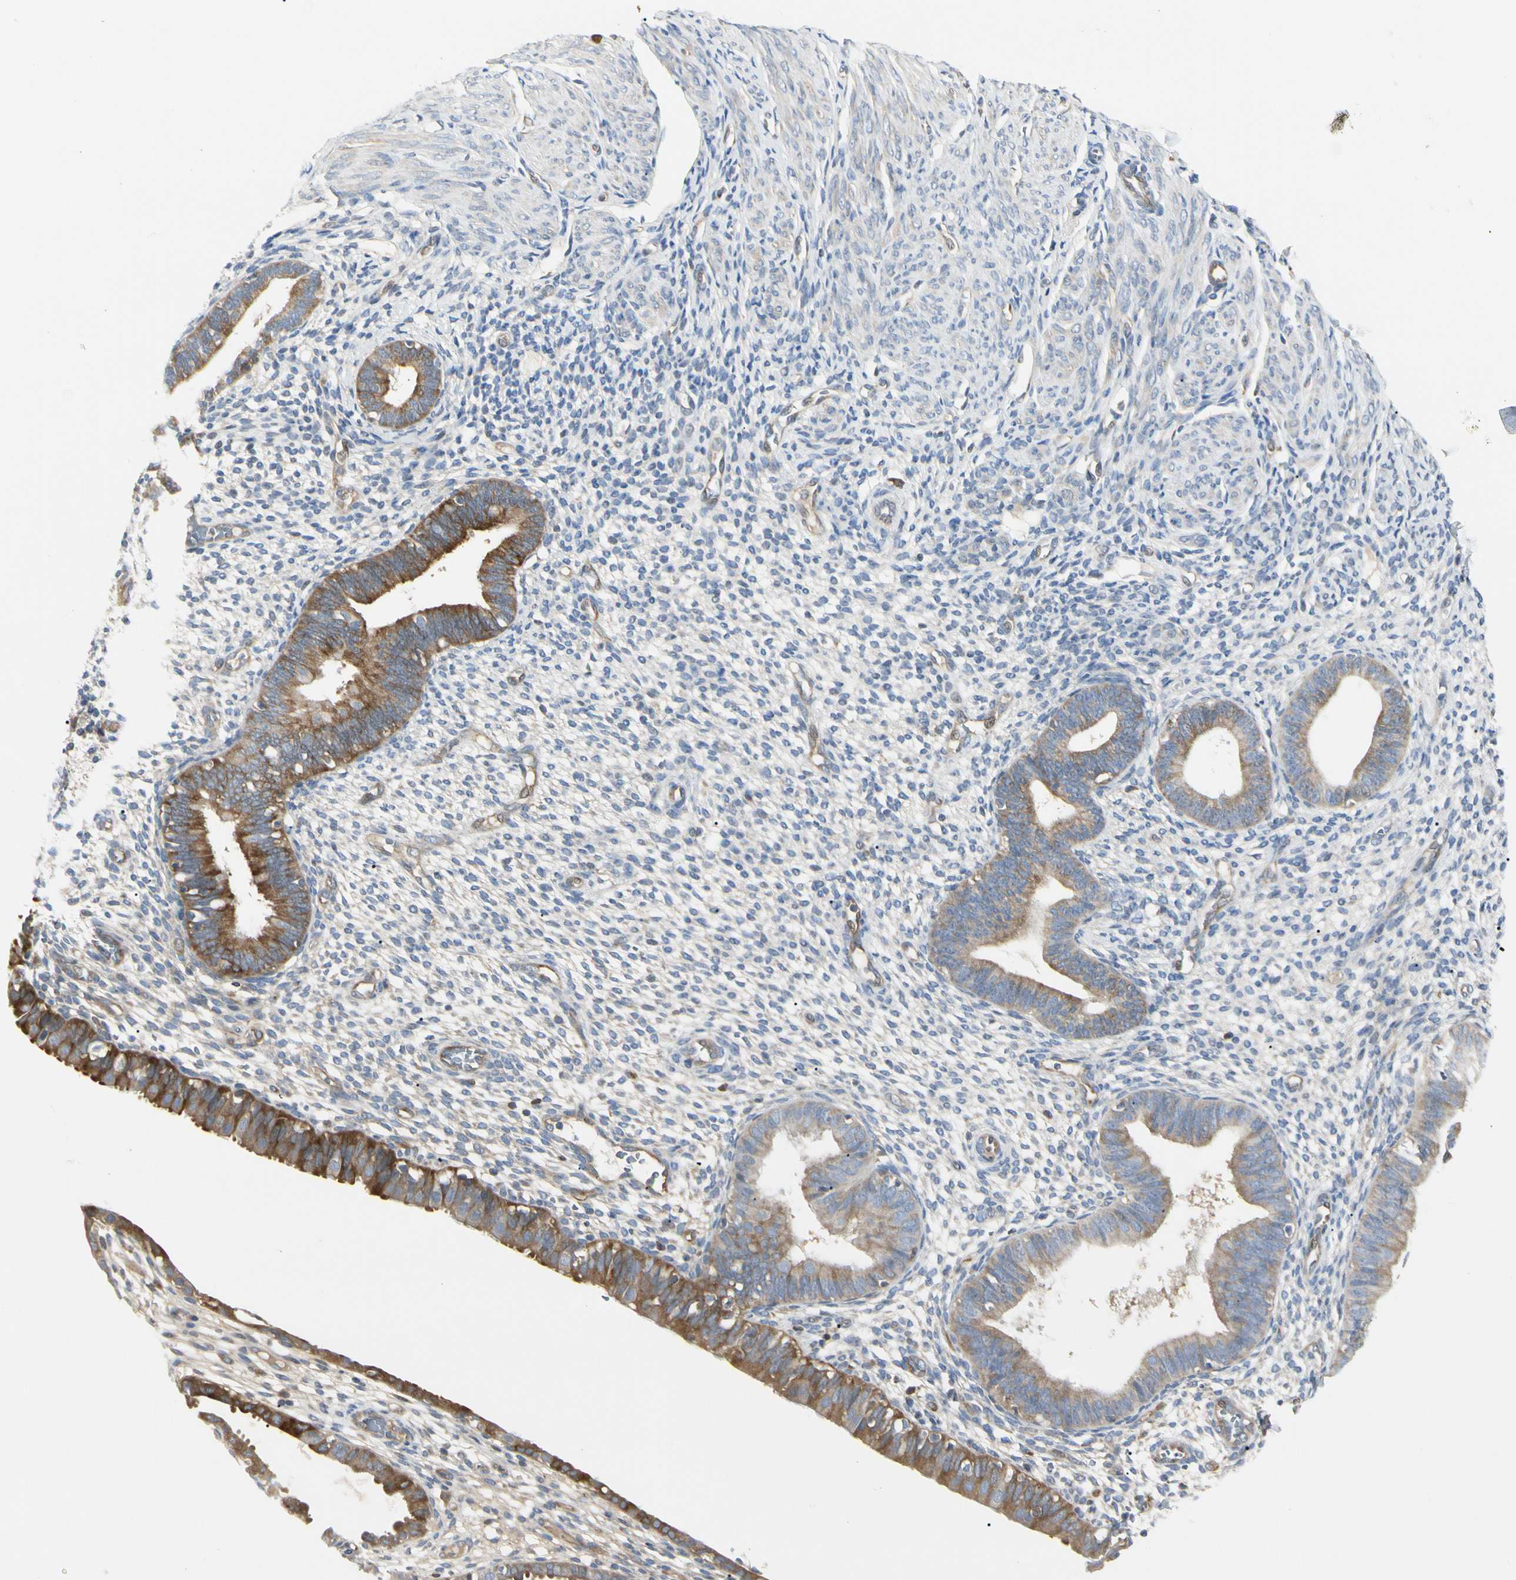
{"staining": {"intensity": "moderate", "quantity": "<25%", "location": "cytoplasmic/membranous"}, "tissue": "endometrium", "cell_type": "Cells in endometrial stroma", "image_type": "normal", "snomed": [{"axis": "morphology", "description": "Normal tissue, NOS"}, {"axis": "topography", "description": "Endometrium"}], "caption": "Benign endometrium was stained to show a protein in brown. There is low levels of moderate cytoplasmic/membranous staining in about <25% of cells in endometrial stroma.", "gene": "NFKB2", "patient": {"sex": "female", "age": 61}}